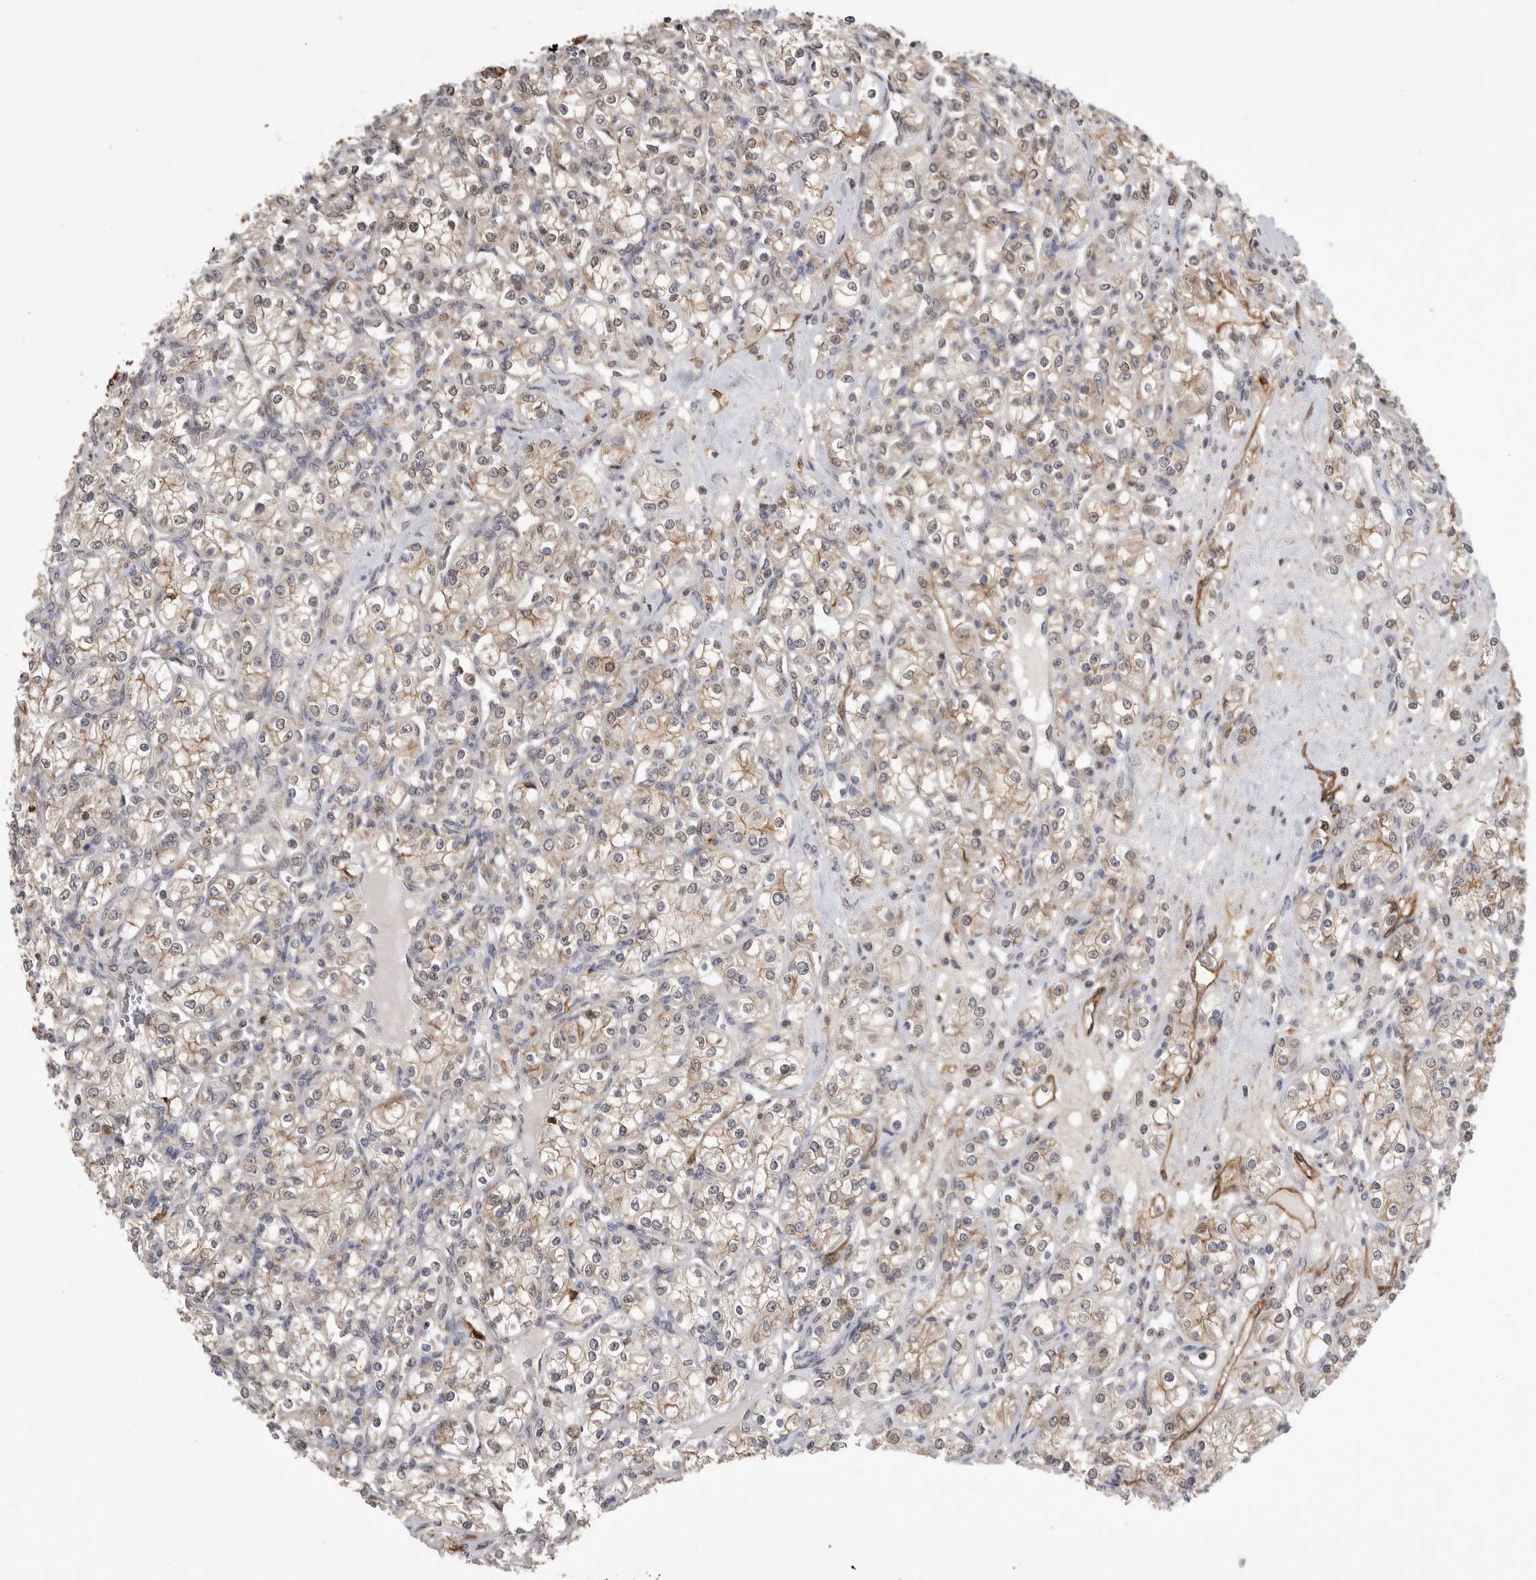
{"staining": {"intensity": "weak", "quantity": ">75%", "location": "cytoplasmic/membranous"}, "tissue": "renal cancer", "cell_type": "Tumor cells", "image_type": "cancer", "snomed": [{"axis": "morphology", "description": "Adenocarcinoma, NOS"}, {"axis": "topography", "description": "Kidney"}], "caption": "An image of renal adenocarcinoma stained for a protein shows weak cytoplasmic/membranous brown staining in tumor cells.", "gene": "NECTIN1", "patient": {"sex": "male", "age": 77}}